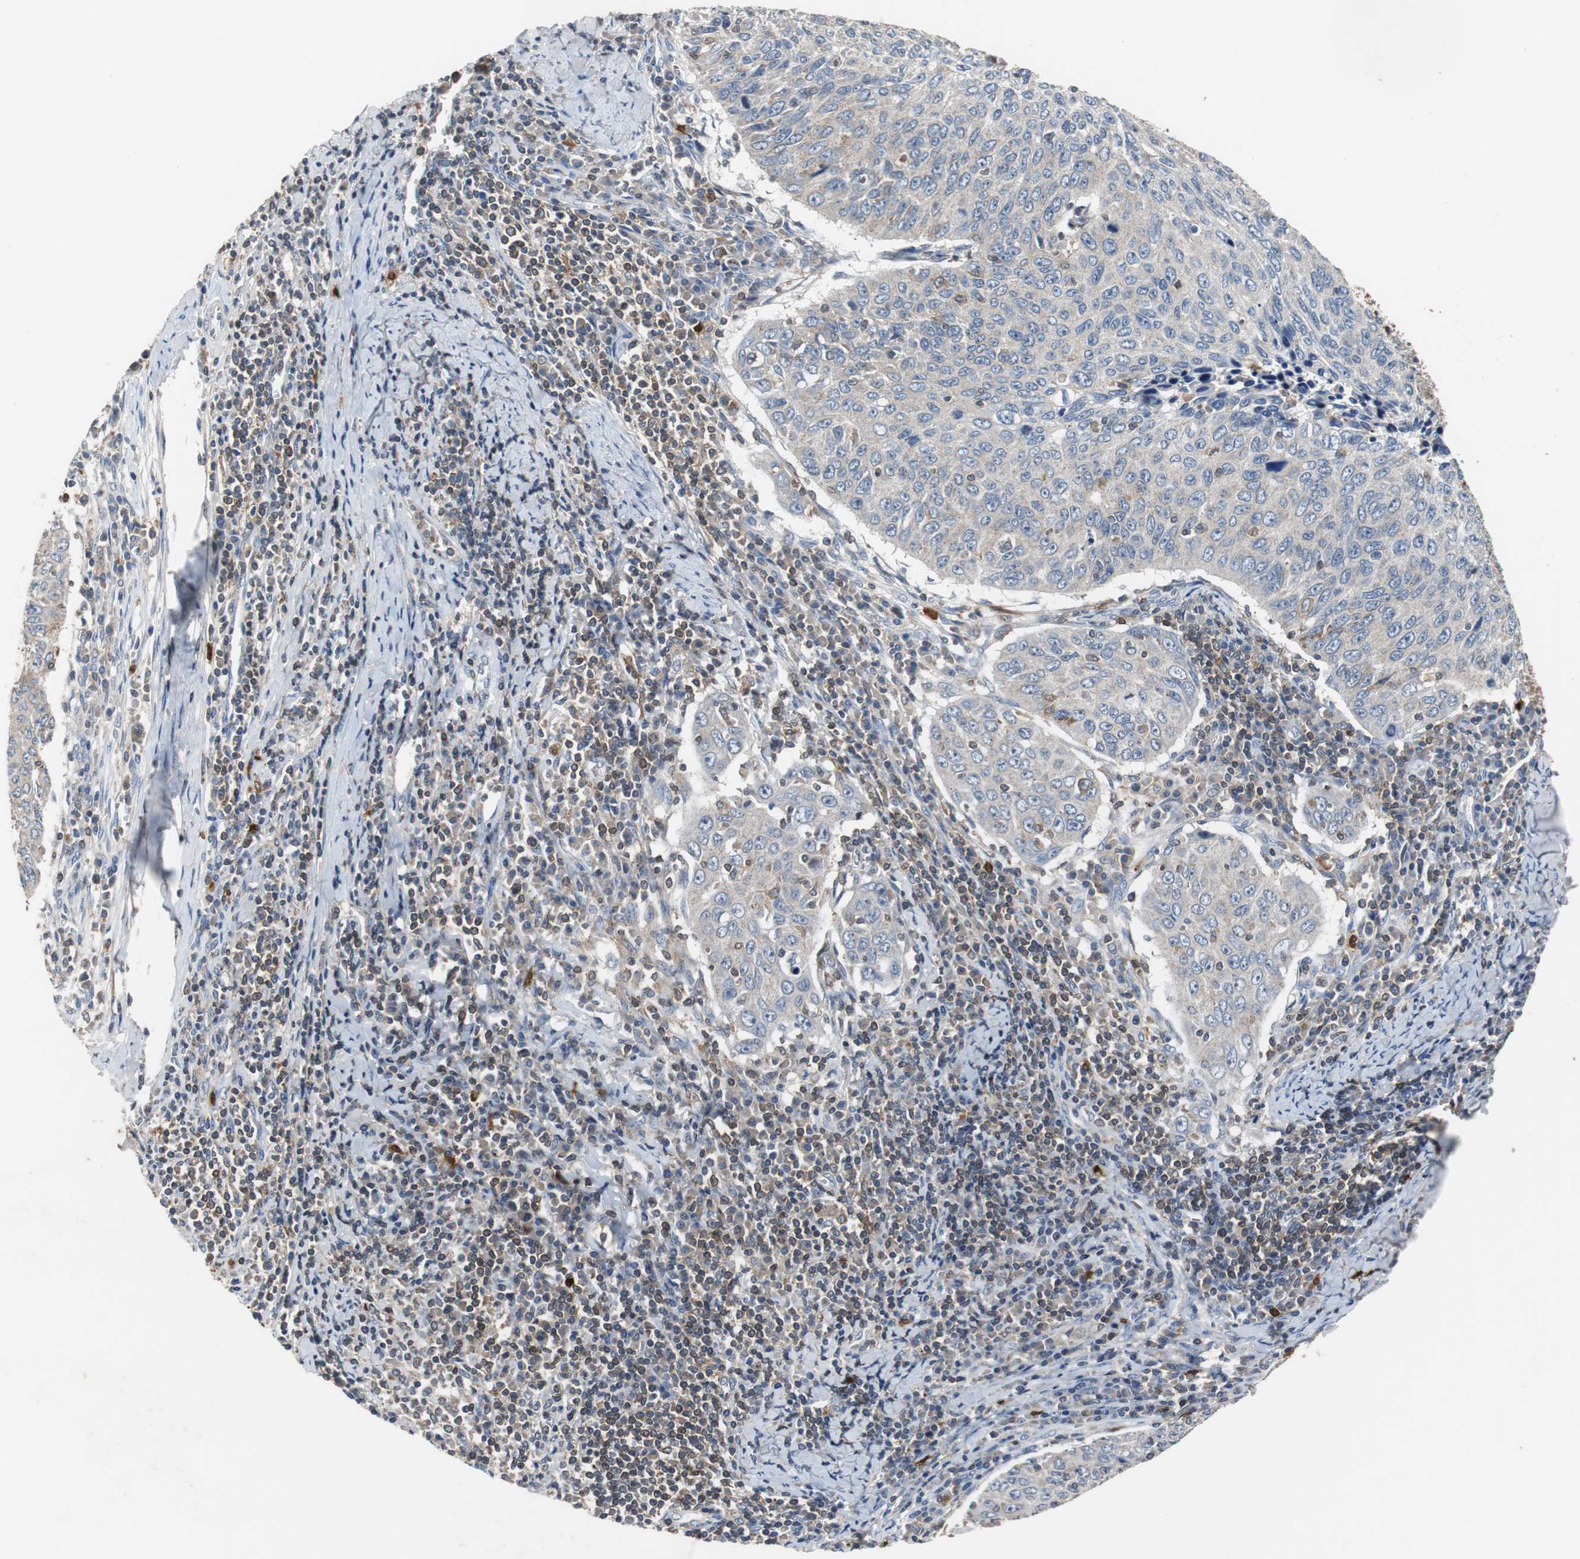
{"staining": {"intensity": "weak", "quantity": "<25%", "location": "cytoplasmic/membranous"}, "tissue": "cervical cancer", "cell_type": "Tumor cells", "image_type": "cancer", "snomed": [{"axis": "morphology", "description": "Squamous cell carcinoma, NOS"}, {"axis": "topography", "description": "Cervix"}], "caption": "Tumor cells show no significant protein expression in cervical squamous cell carcinoma. The staining was performed using DAB (3,3'-diaminobenzidine) to visualize the protein expression in brown, while the nuclei were stained in blue with hematoxylin (Magnification: 20x).", "gene": "CALB2", "patient": {"sex": "female", "age": 53}}